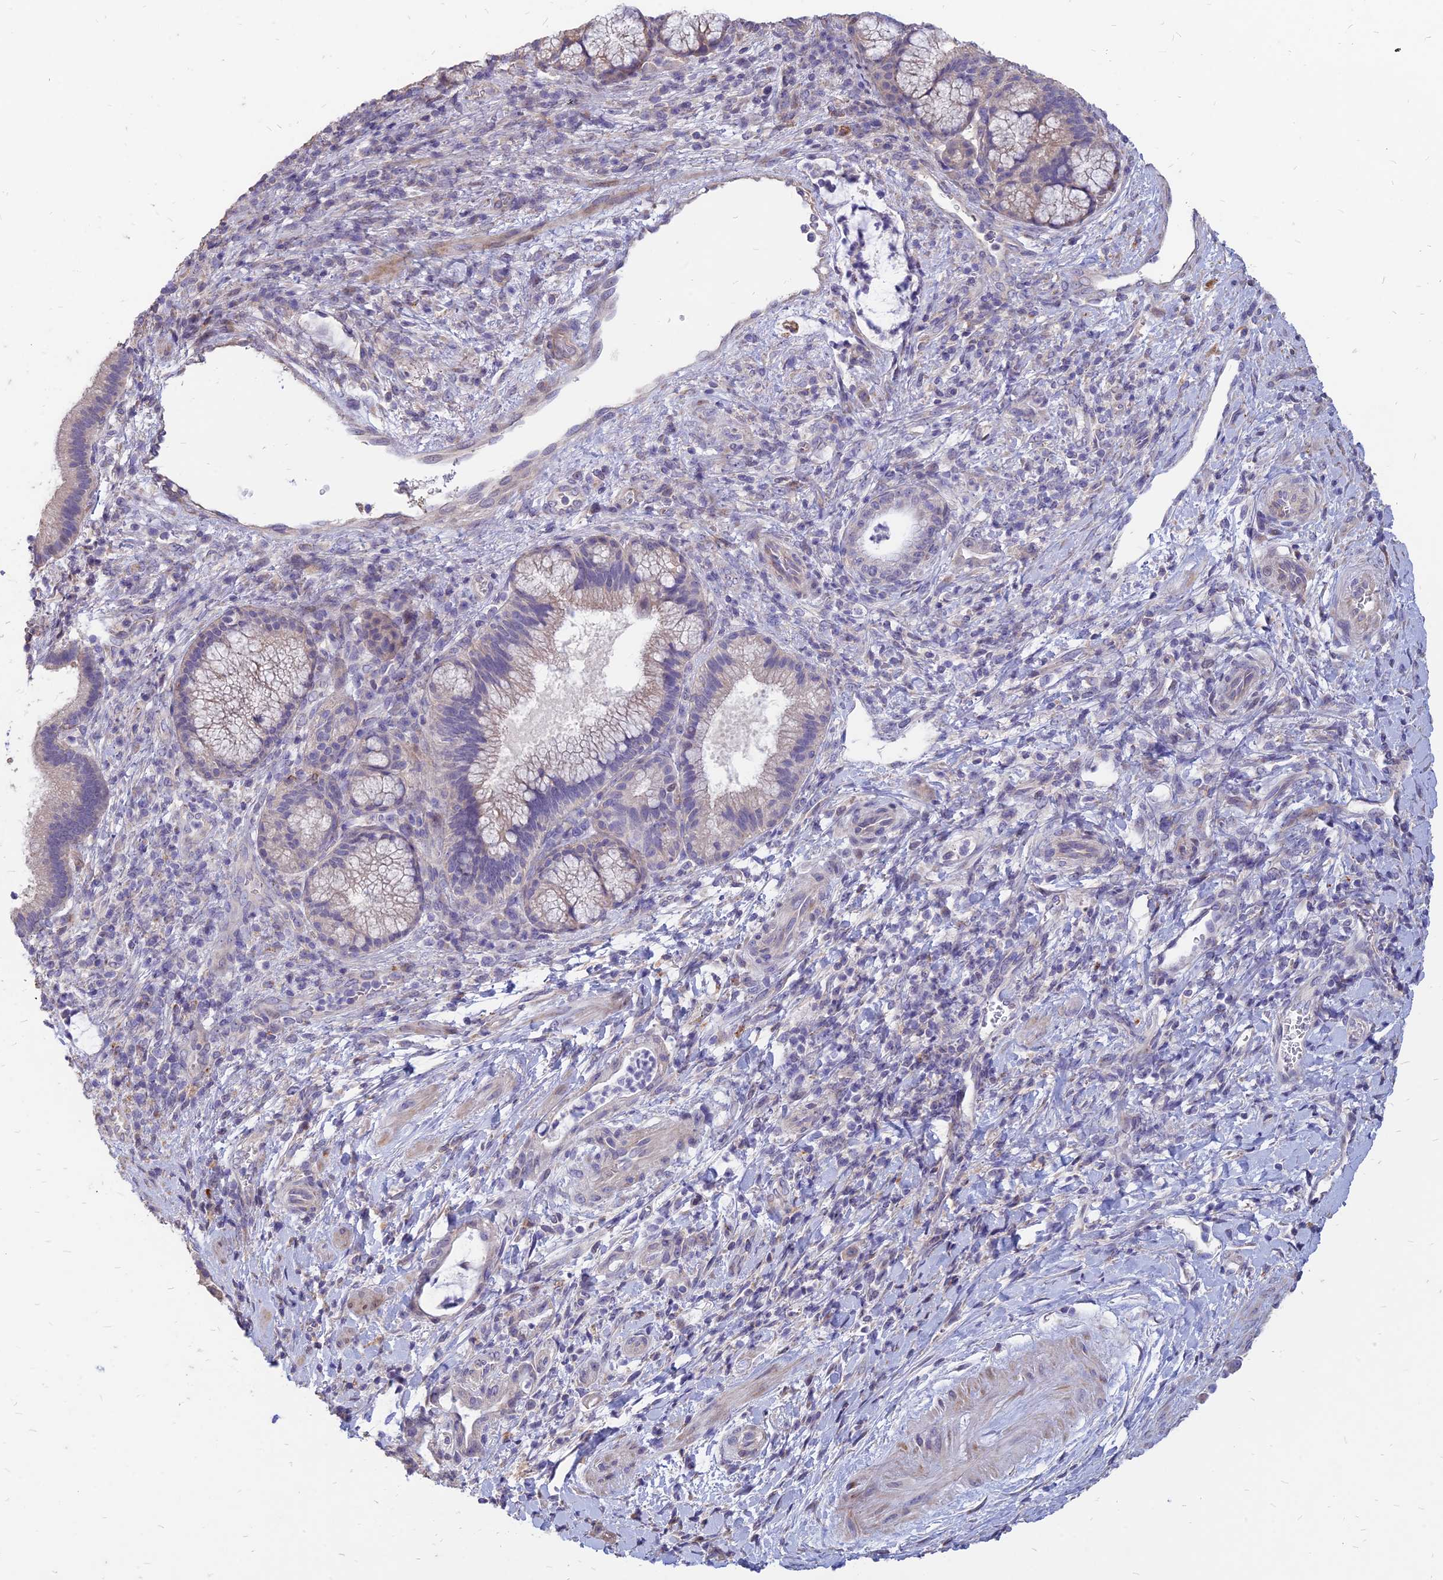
{"staining": {"intensity": "negative", "quantity": "none", "location": "none"}, "tissue": "pancreatic cancer", "cell_type": "Tumor cells", "image_type": "cancer", "snomed": [{"axis": "morphology", "description": "Normal tissue, NOS"}, {"axis": "morphology", "description": "Adenocarcinoma, NOS"}, {"axis": "topography", "description": "Pancreas"}], "caption": "Pancreatic cancer stained for a protein using immunohistochemistry (IHC) shows no staining tumor cells.", "gene": "ST3GAL6", "patient": {"sex": "female", "age": 55}}